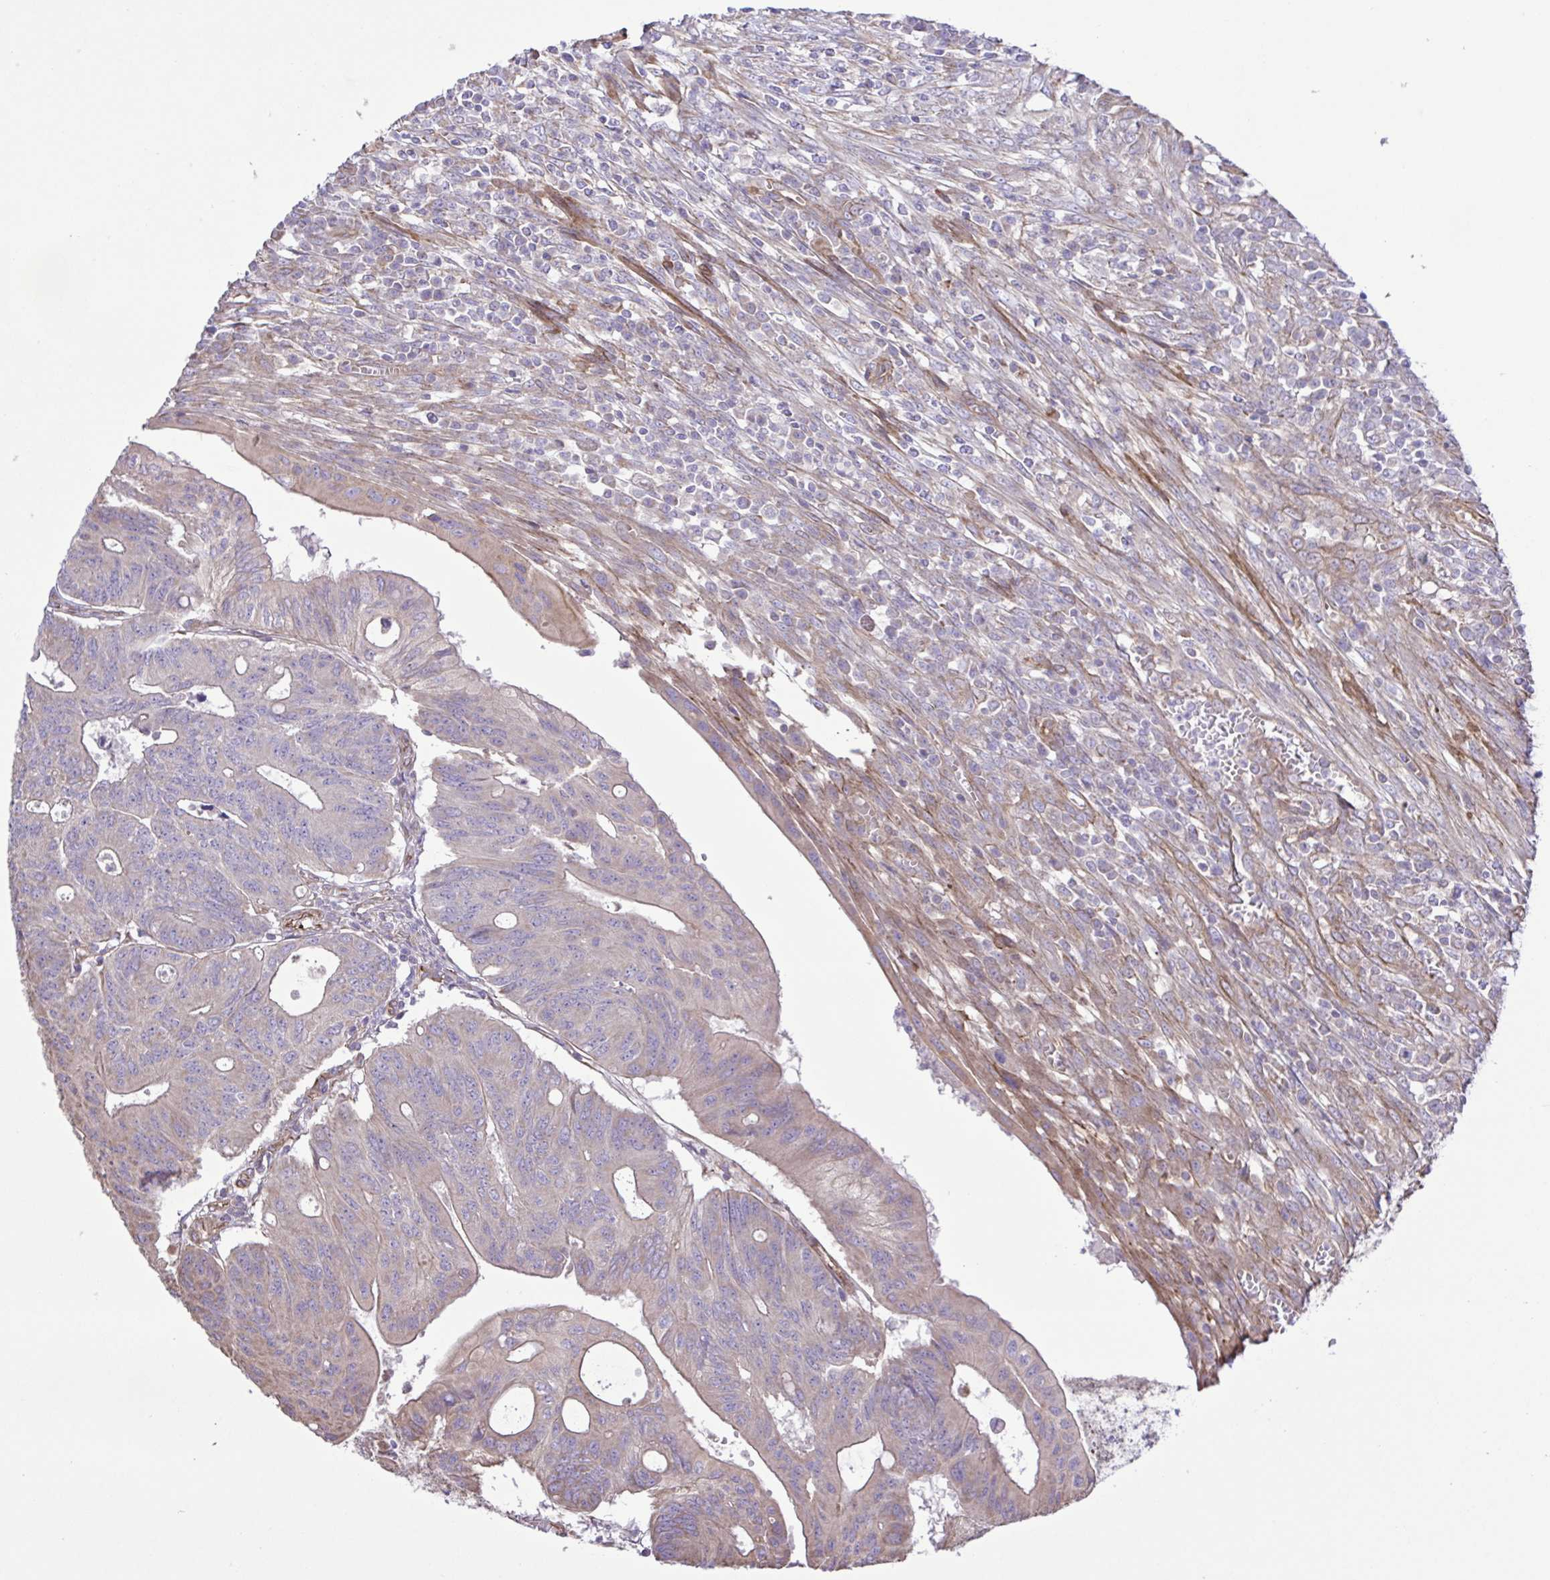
{"staining": {"intensity": "weak", "quantity": "<25%", "location": "cytoplasmic/membranous"}, "tissue": "colorectal cancer", "cell_type": "Tumor cells", "image_type": "cancer", "snomed": [{"axis": "morphology", "description": "Adenocarcinoma, NOS"}, {"axis": "topography", "description": "Colon"}], "caption": "Immunohistochemistry (IHC) photomicrograph of neoplastic tissue: colorectal adenocarcinoma stained with DAB (3,3'-diaminobenzidine) demonstrates no significant protein staining in tumor cells. The staining is performed using DAB (3,3'-diaminobenzidine) brown chromogen with nuclei counter-stained in using hematoxylin.", "gene": "FLT1", "patient": {"sex": "male", "age": 65}}